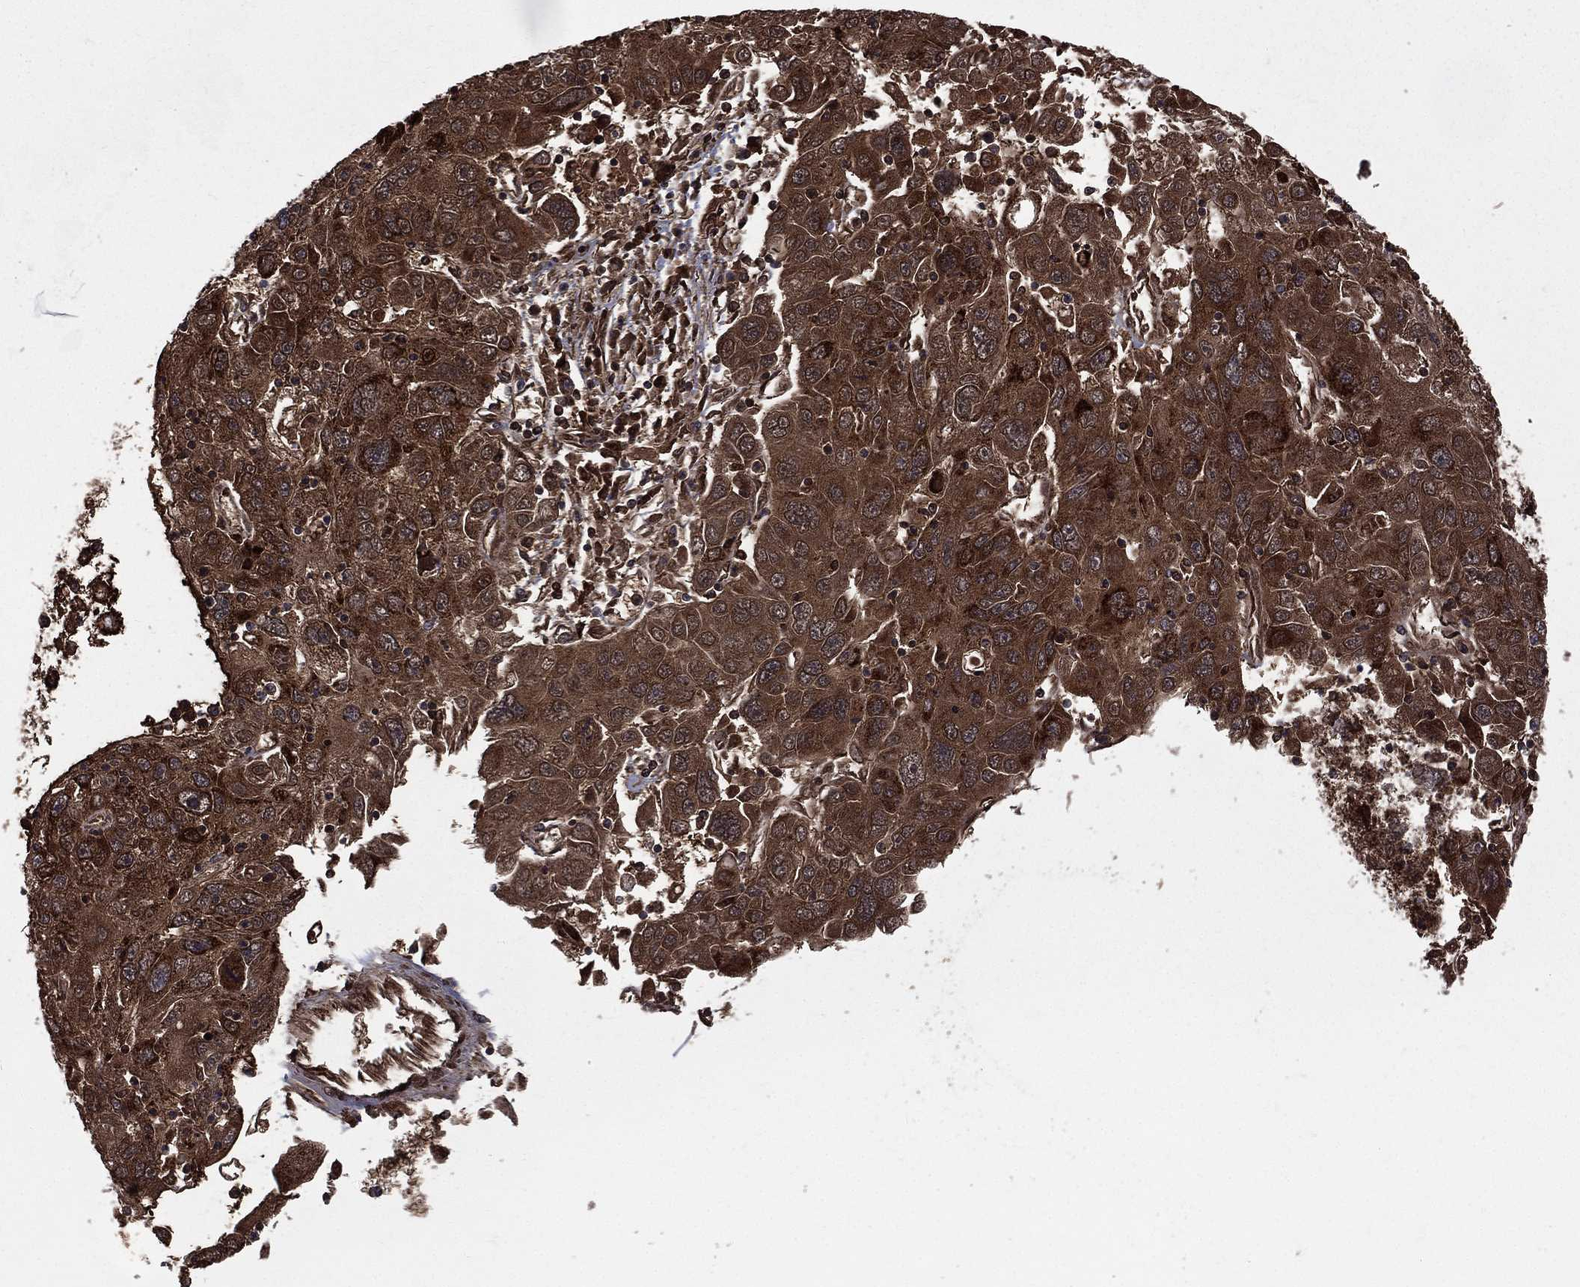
{"staining": {"intensity": "strong", "quantity": ">75%", "location": "cytoplasmic/membranous"}, "tissue": "stomach cancer", "cell_type": "Tumor cells", "image_type": "cancer", "snomed": [{"axis": "morphology", "description": "Adenocarcinoma, NOS"}, {"axis": "topography", "description": "Stomach"}], "caption": "Brown immunohistochemical staining in human stomach cancer reveals strong cytoplasmic/membranous positivity in about >75% of tumor cells.", "gene": "GOT2", "patient": {"sex": "male", "age": 56}}